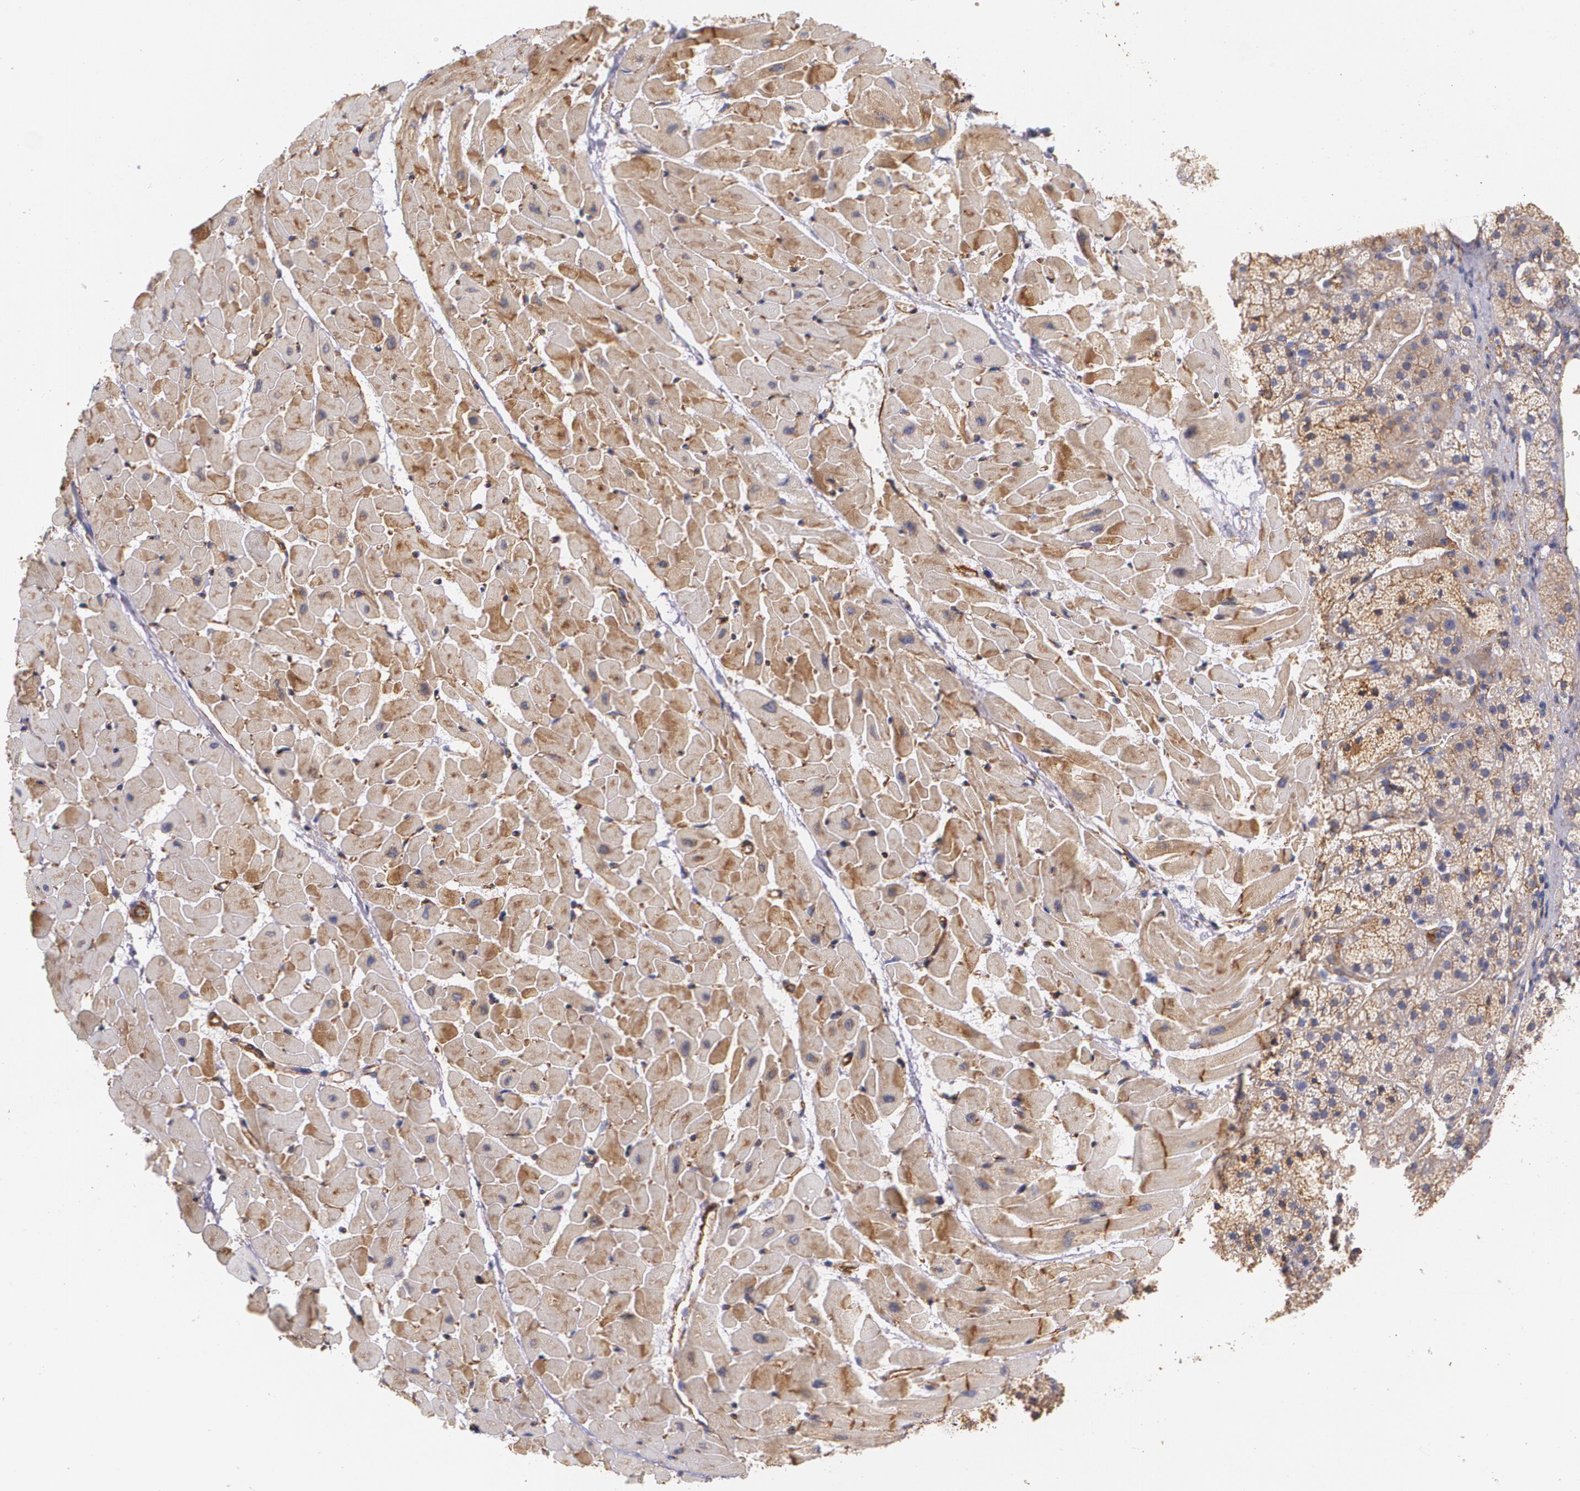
{"staining": {"intensity": "moderate", "quantity": ">75%", "location": "cytoplasmic/membranous"}, "tissue": "heart muscle", "cell_type": "Cardiomyocytes", "image_type": "normal", "snomed": [{"axis": "morphology", "description": "Normal tissue, NOS"}, {"axis": "topography", "description": "Heart"}], "caption": "Heart muscle stained with IHC shows moderate cytoplasmic/membranous staining in approximately >75% of cardiomyocytes. The protein of interest is stained brown, and the nuclei are stained in blue (DAB (3,3'-diaminobenzidine) IHC with brightfield microscopy, high magnification).", "gene": "TJP1", "patient": {"sex": "female", "age": 19}}